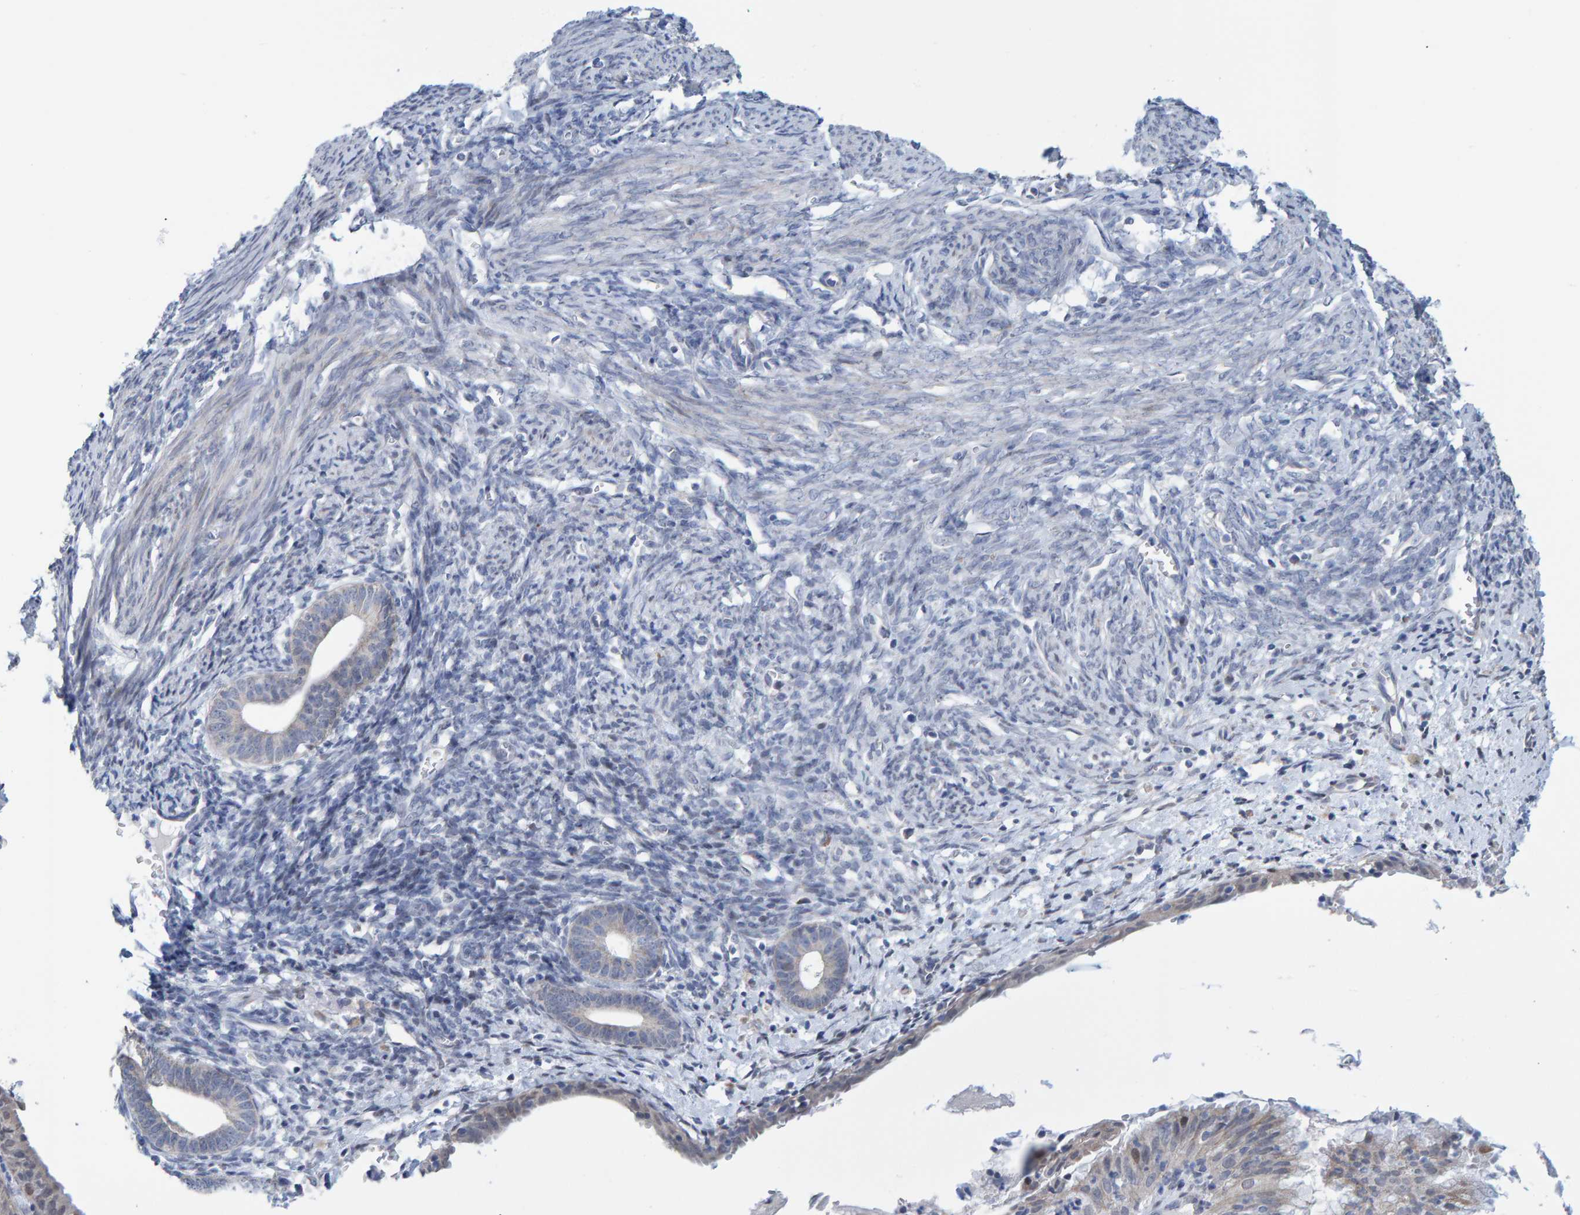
{"staining": {"intensity": "negative", "quantity": "none", "location": "none"}, "tissue": "endometrium", "cell_type": "Cells in endometrial stroma", "image_type": "normal", "snomed": [{"axis": "morphology", "description": "Normal tissue, NOS"}, {"axis": "morphology", "description": "Adenocarcinoma, NOS"}, {"axis": "topography", "description": "Endometrium"}], "caption": "Histopathology image shows no significant protein positivity in cells in endometrial stroma of normal endometrium.", "gene": "USP43", "patient": {"sex": "female", "age": 57}}